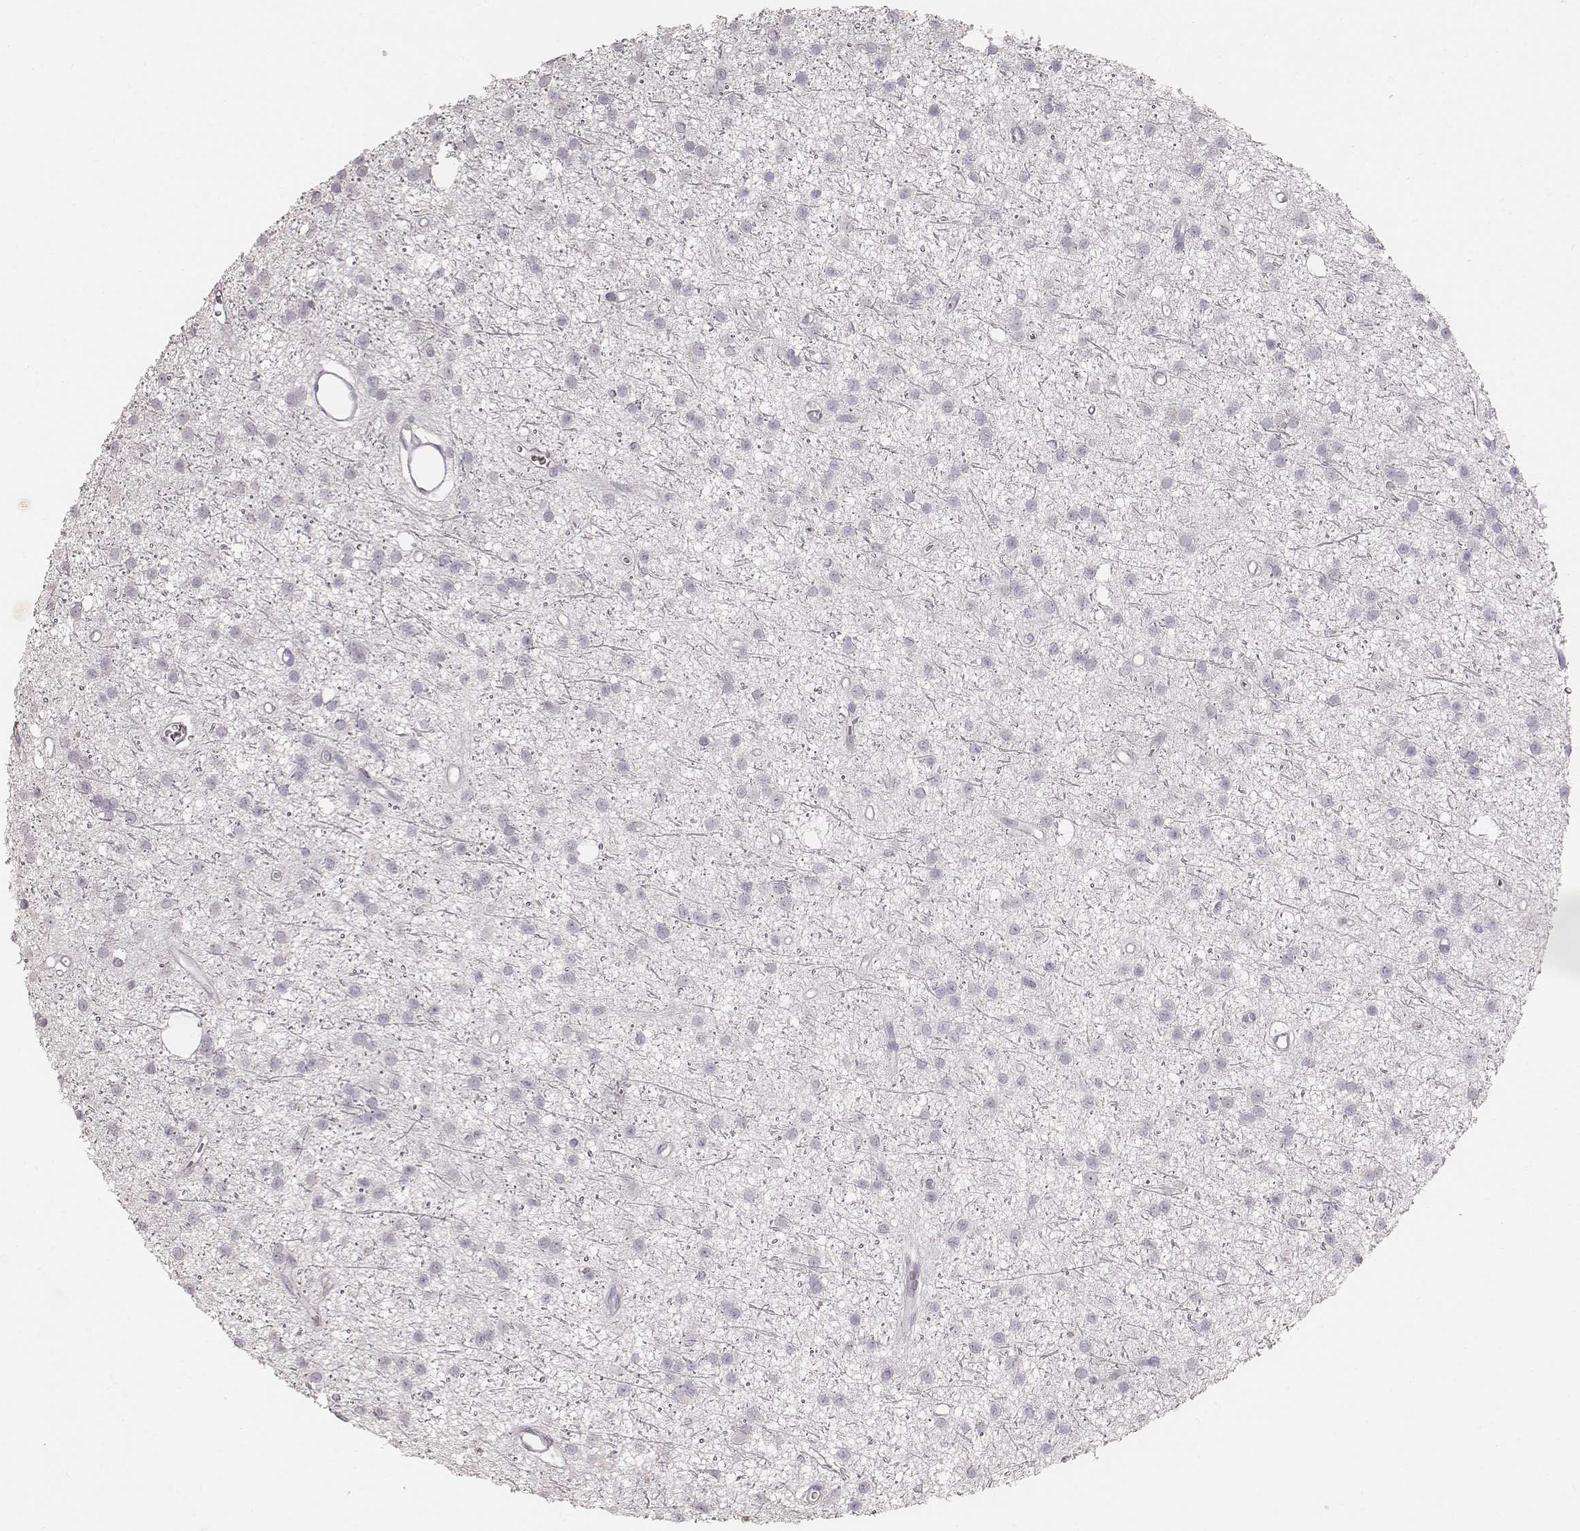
{"staining": {"intensity": "negative", "quantity": "none", "location": "none"}, "tissue": "glioma", "cell_type": "Tumor cells", "image_type": "cancer", "snomed": [{"axis": "morphology", "description": "Glioma, malignant, Low grade"}, {"axis": "topography", "description": "Brain"}], "caption": "Histopathology image shows no significant protein staining in tumor cells of low-grade glioma (malignant).", "gene": "KRT34", "patient": {"sex": "male", "age": 27}}